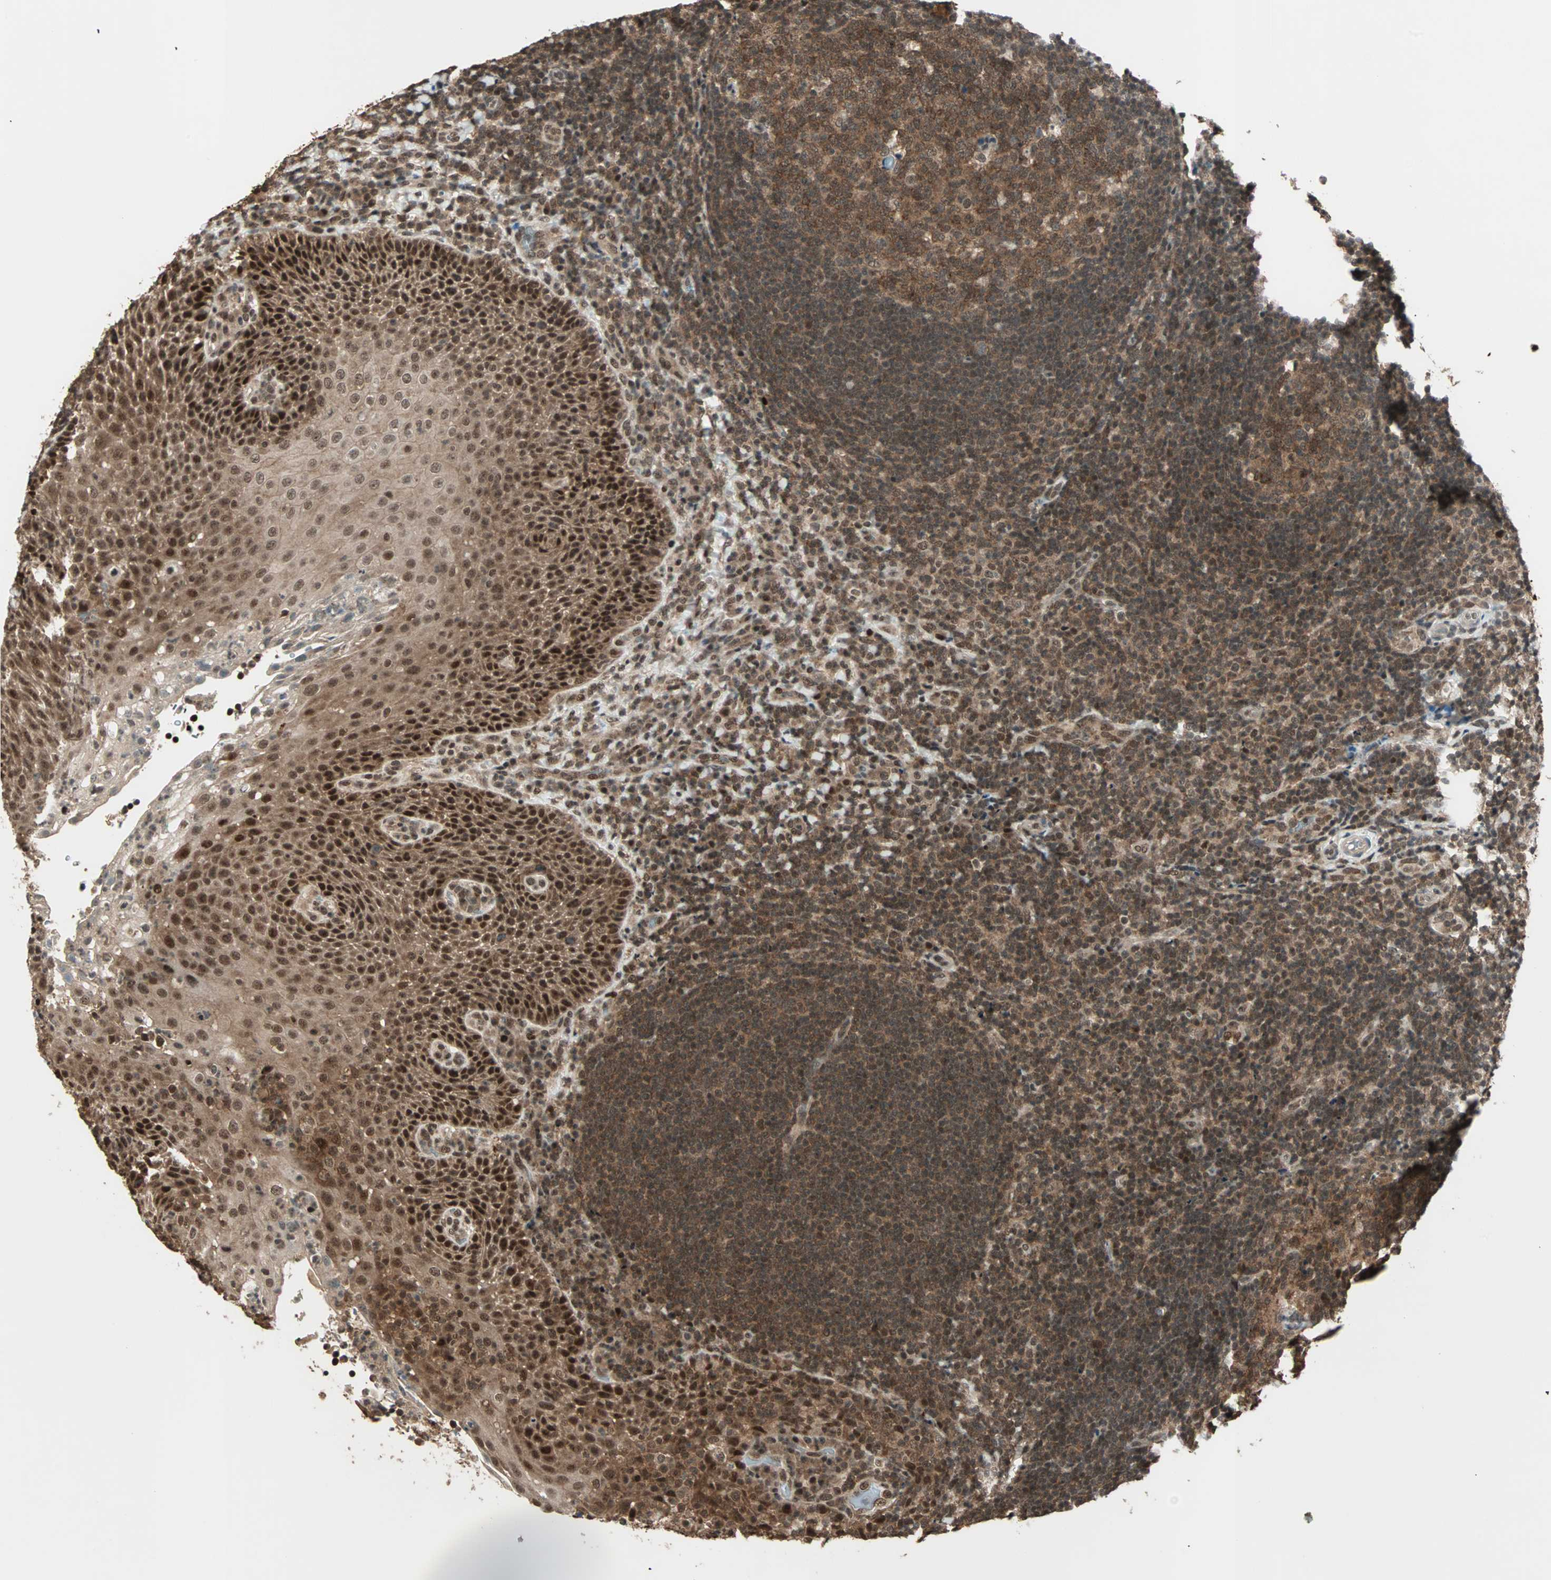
{"staining": {"intensity": "strong", "quantity": ">75%", "location": "cytoplasmic/membranous,nuclear"}, "tissue": "lymphoma", "cell_type": "Tumor cells", "image_type": "cancer", "snomed": [{"axis": "morphology", "description": "Malignant lymphoma, non-Hodgkin's type, High grade"}, {"axis": "topography", "description": "Tonsil"}], "caption": "The image reveals immunohistochemical staining of malignant lymphoma, non-Hodgkin's type (high-grade). There is strong cytoplasmic/membranous and nuclear expression is appreciated in about >75% of tumor cells.", "gene": "ZNF44", "patient": {"sex": "female", "age": 36}}